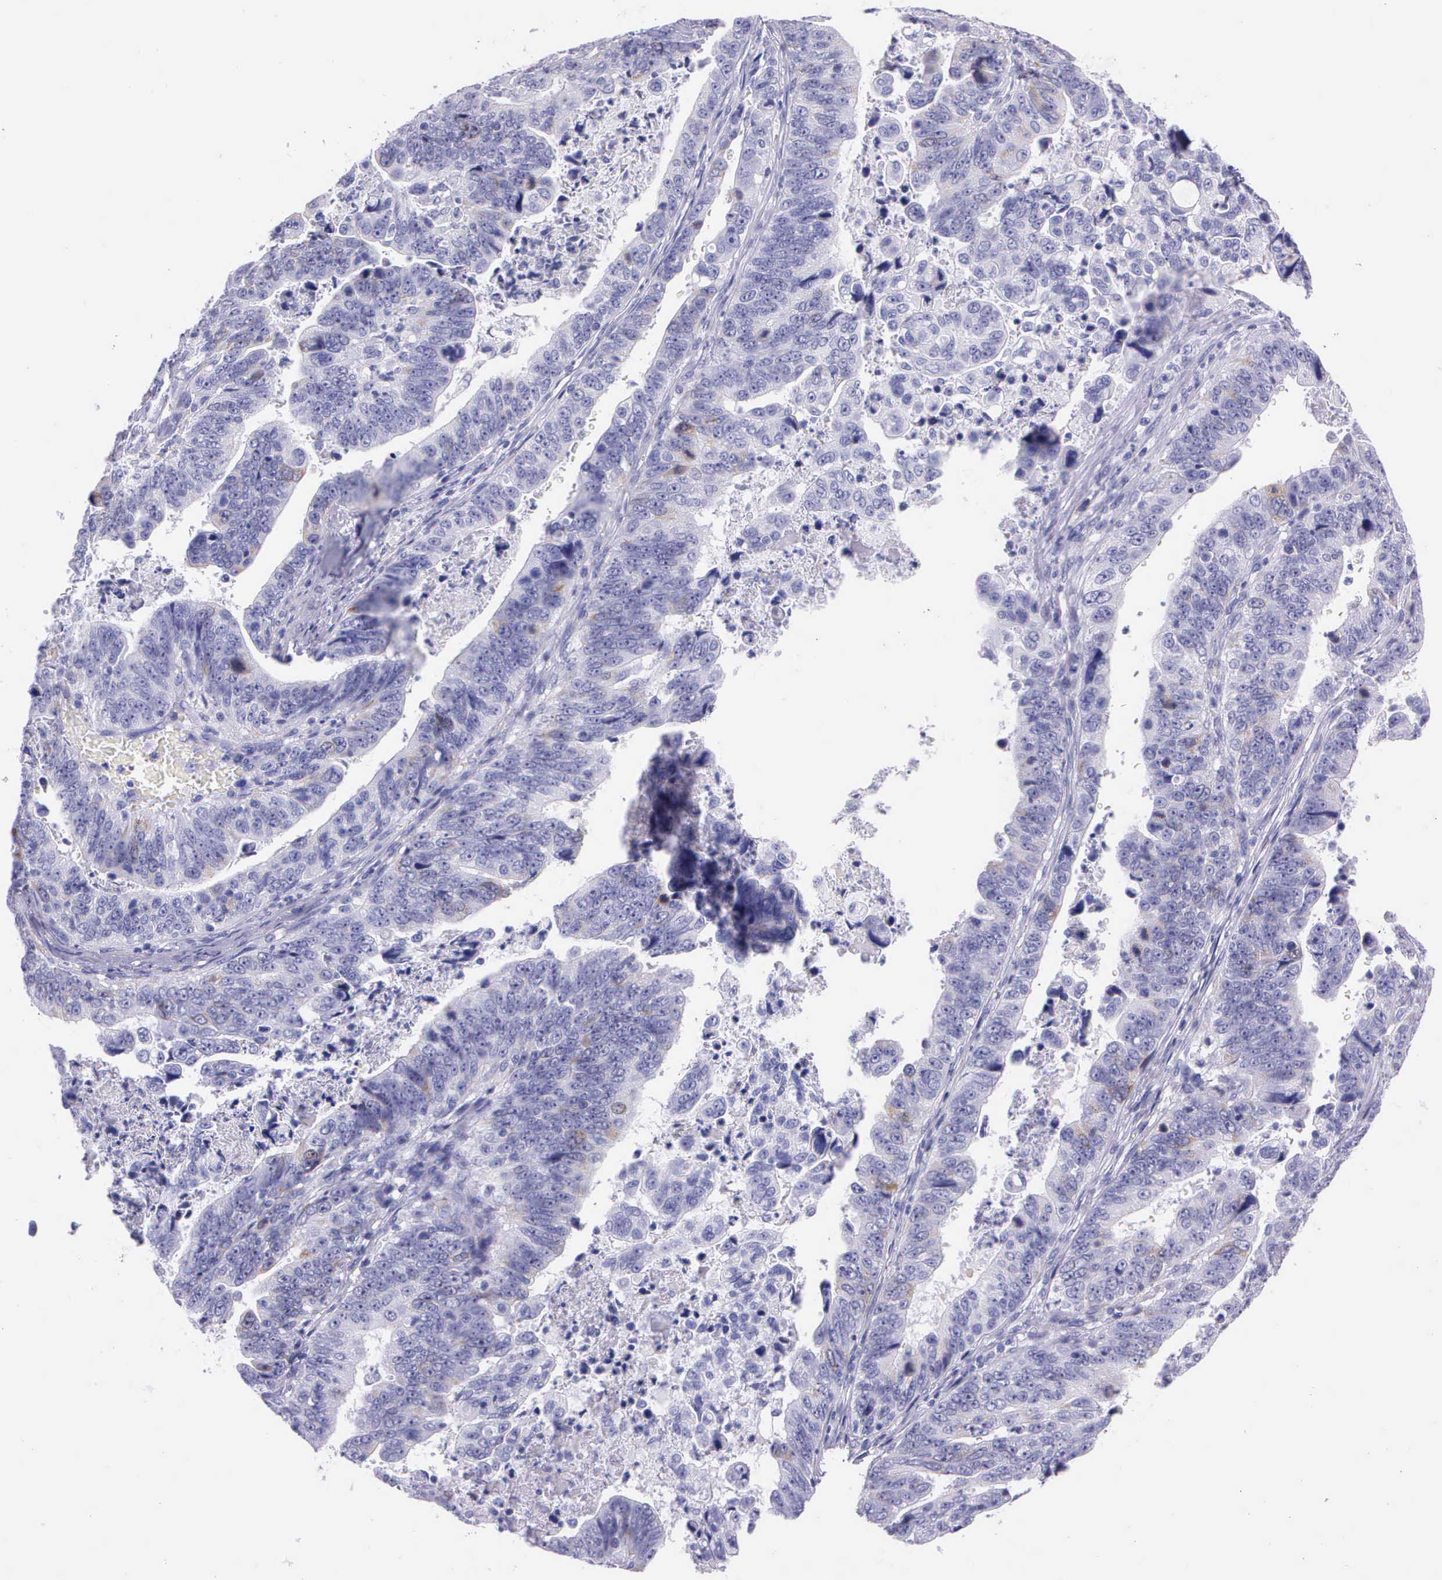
{"staining": {"intensity": "weak", "quantity": "<25%", "location": "cytoplasmic/membranous"}, "tissue": "stomach cancer", "cell_type": "Tumor cells", "image_type": "cancer", "snomed": [{"axis": "morphology", "description": "Adenocarcinoma, NOS"}, {"axis": "topography", "description": "Stomach, upper"}], "caption": "Adenocarcinoma (stomach) stained for a protein using IHC demonstrates no expression tumor cells.", "gene": "CCNB1", "patient": {"sex": "female", "age": 50}}